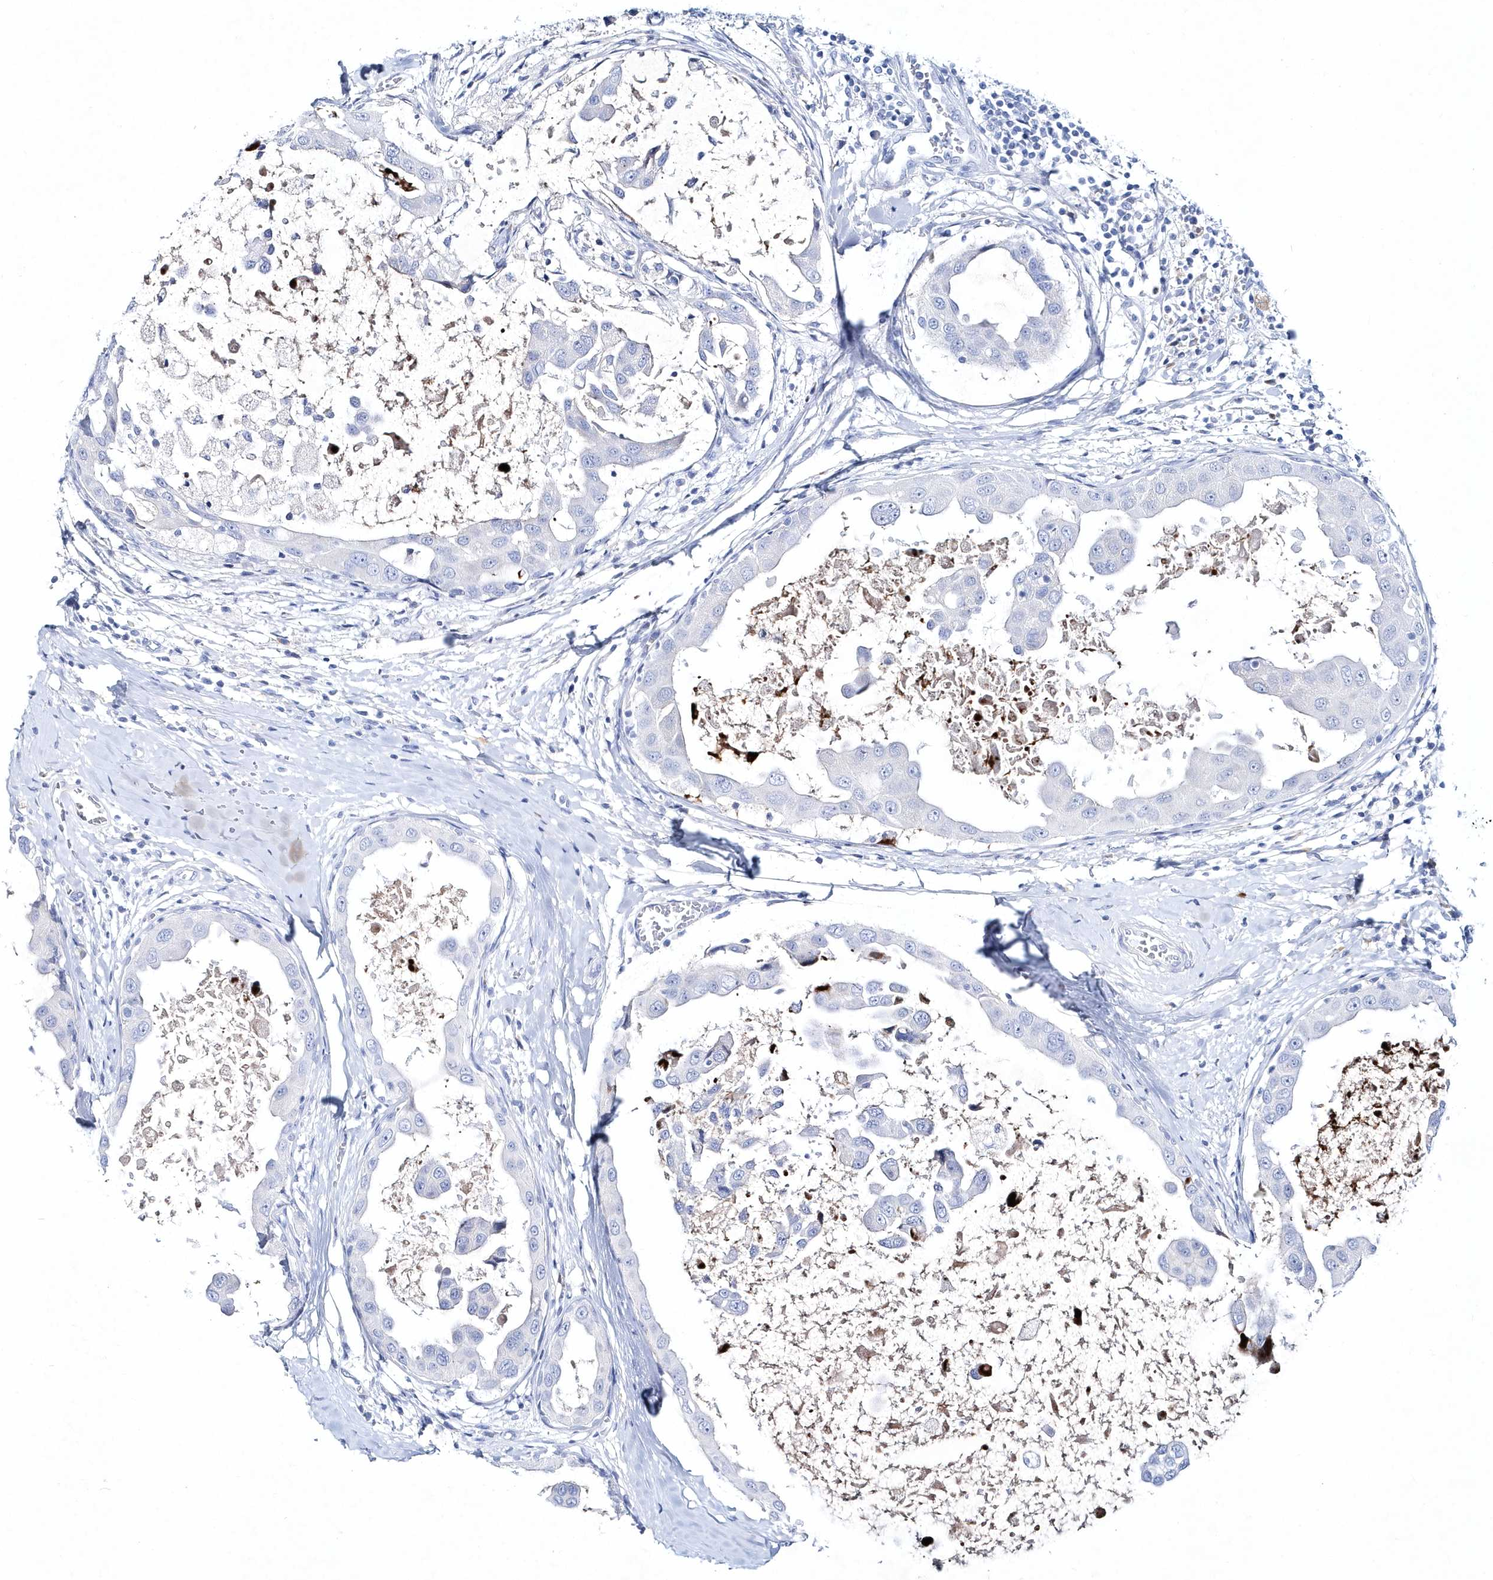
{"staining": {"intensity": "negative", "quantity": "none", "location": "none"}, "tissue": "breast cancer", "cell_type": "Tumor cells", "image_type": "cancer", "snomed": [{"axis": "morphology", "description": "Duct carcinoma"}, {"axis": "topography", "description": "Breast"}], "caption": "There is no significant positivity in tumor cells of breast cancer (intraductal carcinoma).", "gene": "SPINK7", "patient": {"sex": "female", "age": 27}}